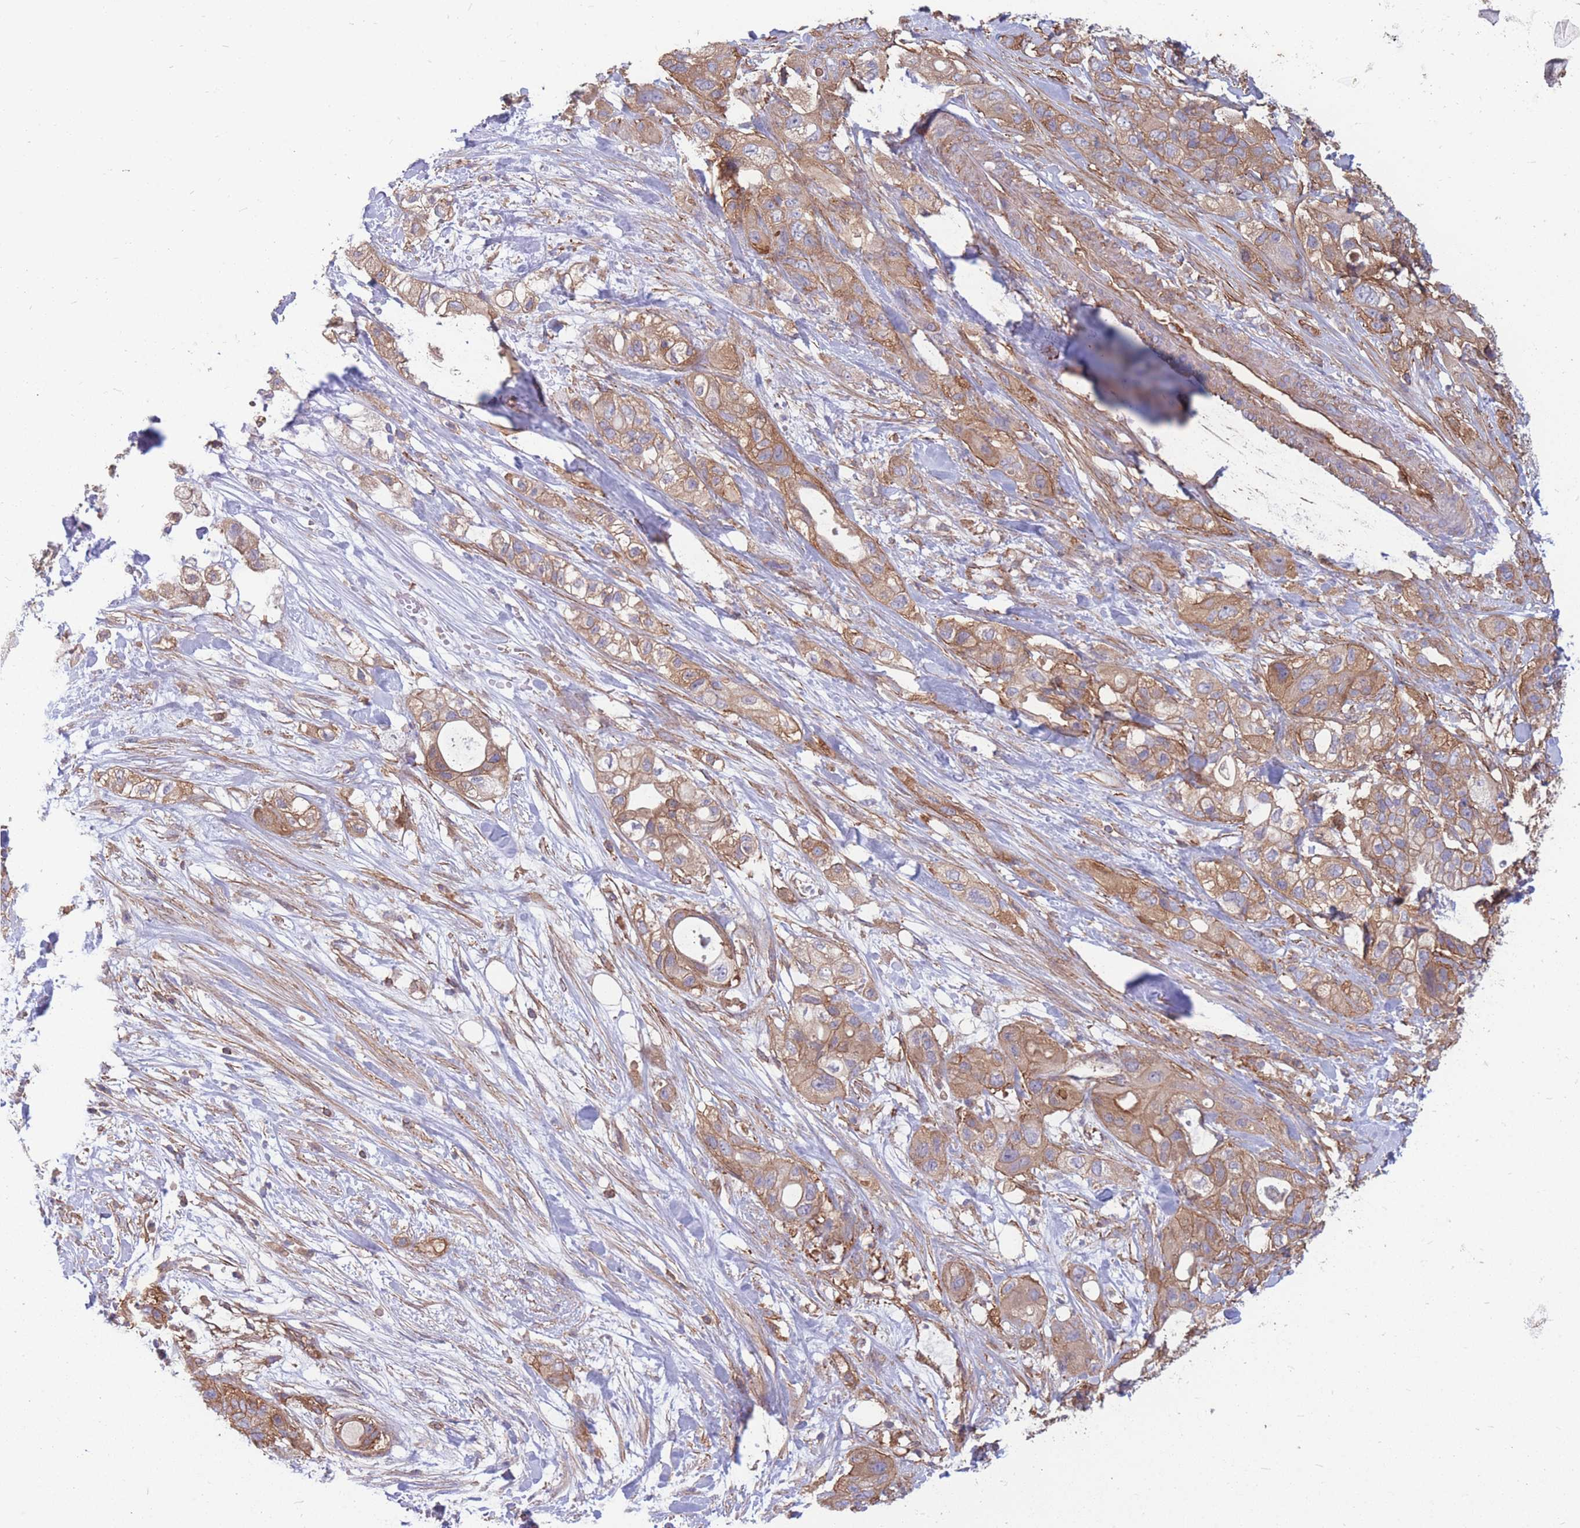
{"staining": {"intensity": "moderate", "quantity": ">75%", "location": "cytoplasmic/membranous"}, "tissue": "pancreatic cancer", "cell_type": "Tumor cells", "image_type": "cancer", "snomed": [{"axis": "morphology", "description": "Adenocarcinoma, NOS"}, {"axis": "topography", "description": "Pancreas"}], "caption": "Immunohistochemistry of human adenocarcinoma (pancreatic) exhibits medium levels of moderate cytoplasmic/membranous positivity in about >75% of tumor cells. The staining is performed using DAB (3,3'-diaminobenzidine) brown chromogen to label protein expression. The nuclei are counter-stained blue using hematoxylin.", "gene": "GGA1", "patient": {"sex": "male", "age": 44}}